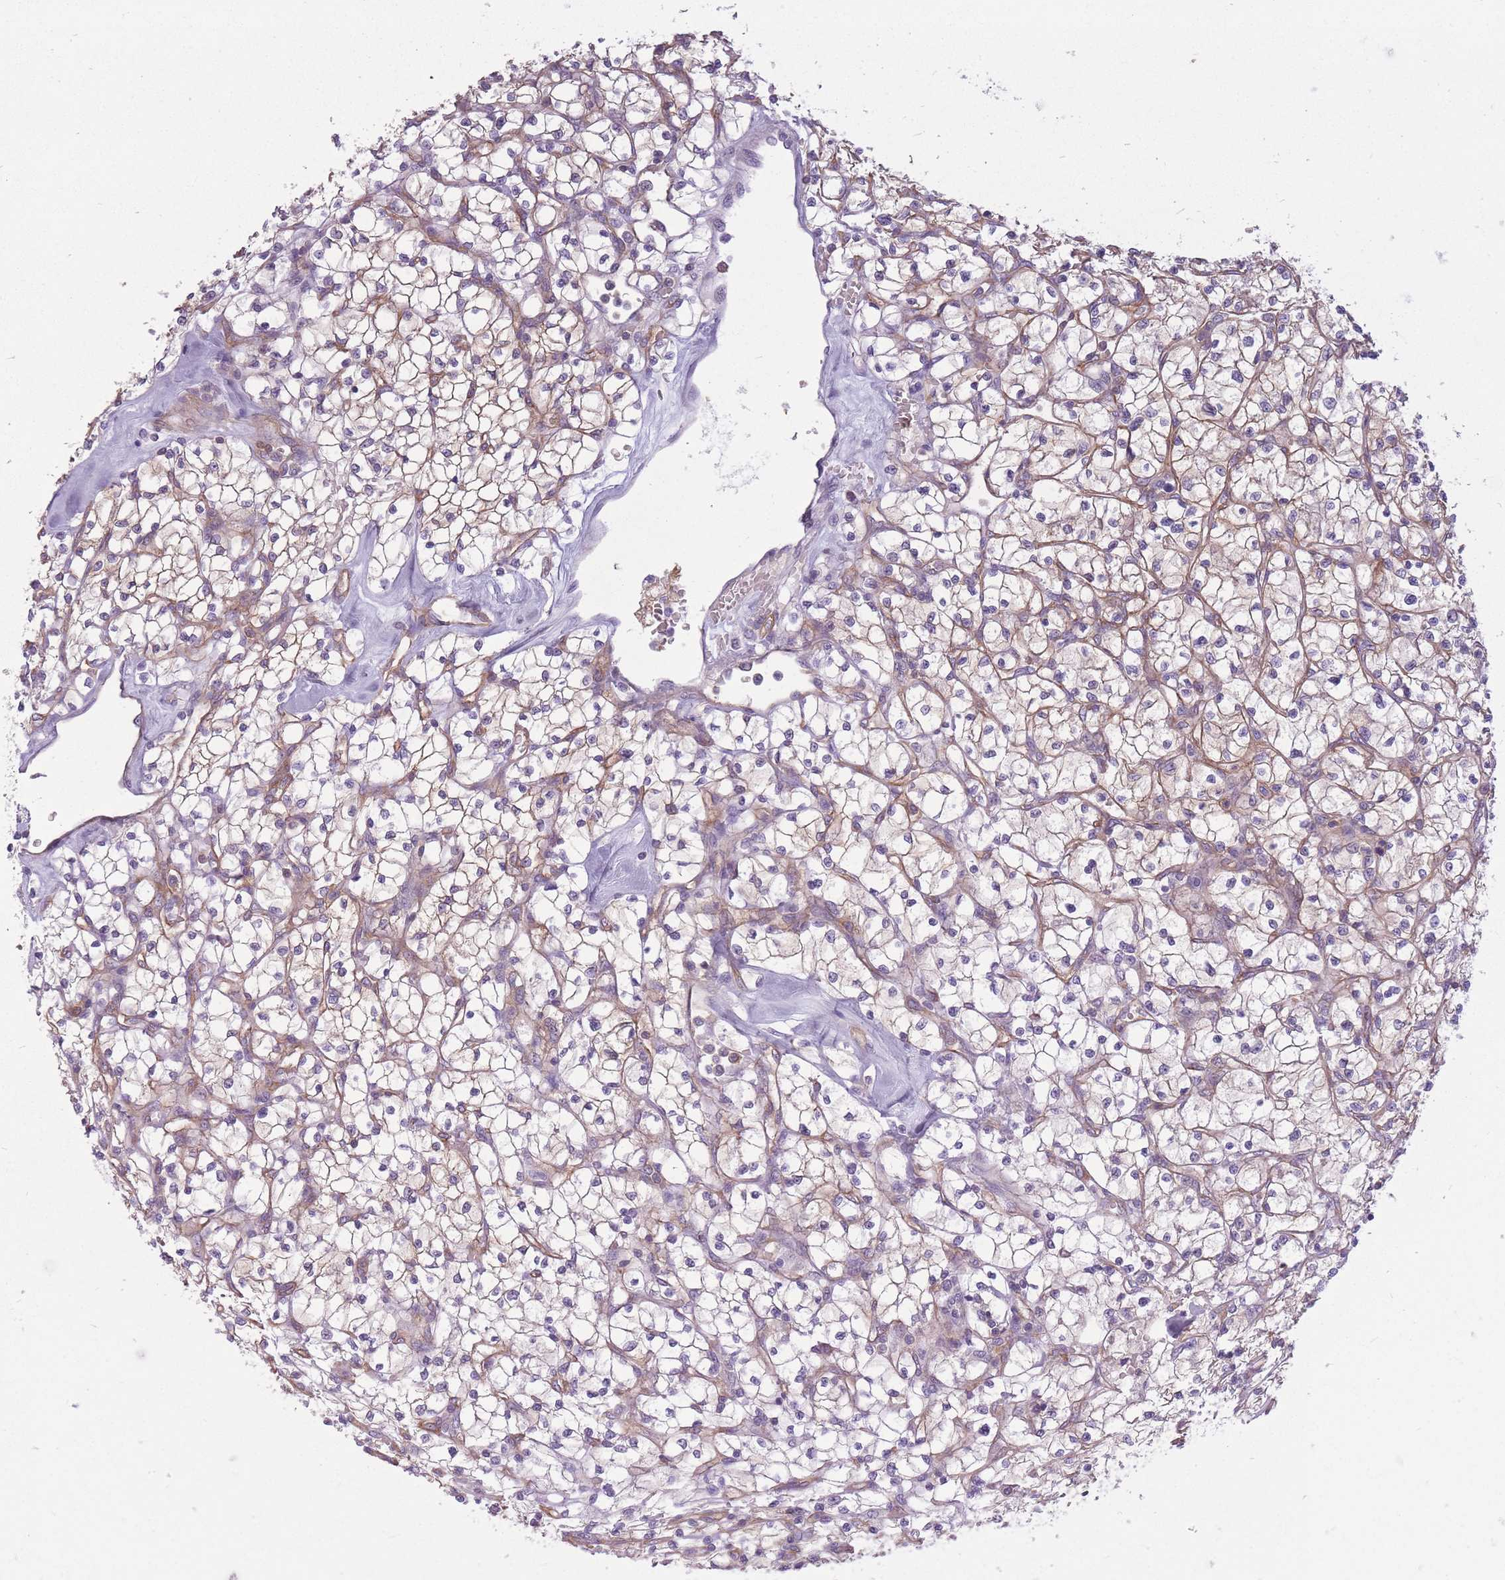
{"staining": {"intensity": "moderate", "quantity": "25%-75%", "location": "cytoplasmic/membranous"}, "tissue": "renal cancer", "cell_type": "Tumor cells", "image_type": "cancer", "snomed": [{"axis": "morphology", "description": "Adenocarcinoma, NOS"}, {"axis": "topography", "description": "Kidney"}], "caption": "Adenocarcinoma (renal) was stained to show a protein in brown. There is medium levels of moderate cytoplasmic/membranous positivity in approximately 25%-75% of tumor cells. The staining was performed using DAB (3,3'-diaminobenzidine) to visualize the protein expression in brown, while the nuclei were stained in blue with hematoxylin (Magnification: 20x).", "gene": "ADD1", "patient": {"sex": "female", "age": 64}}